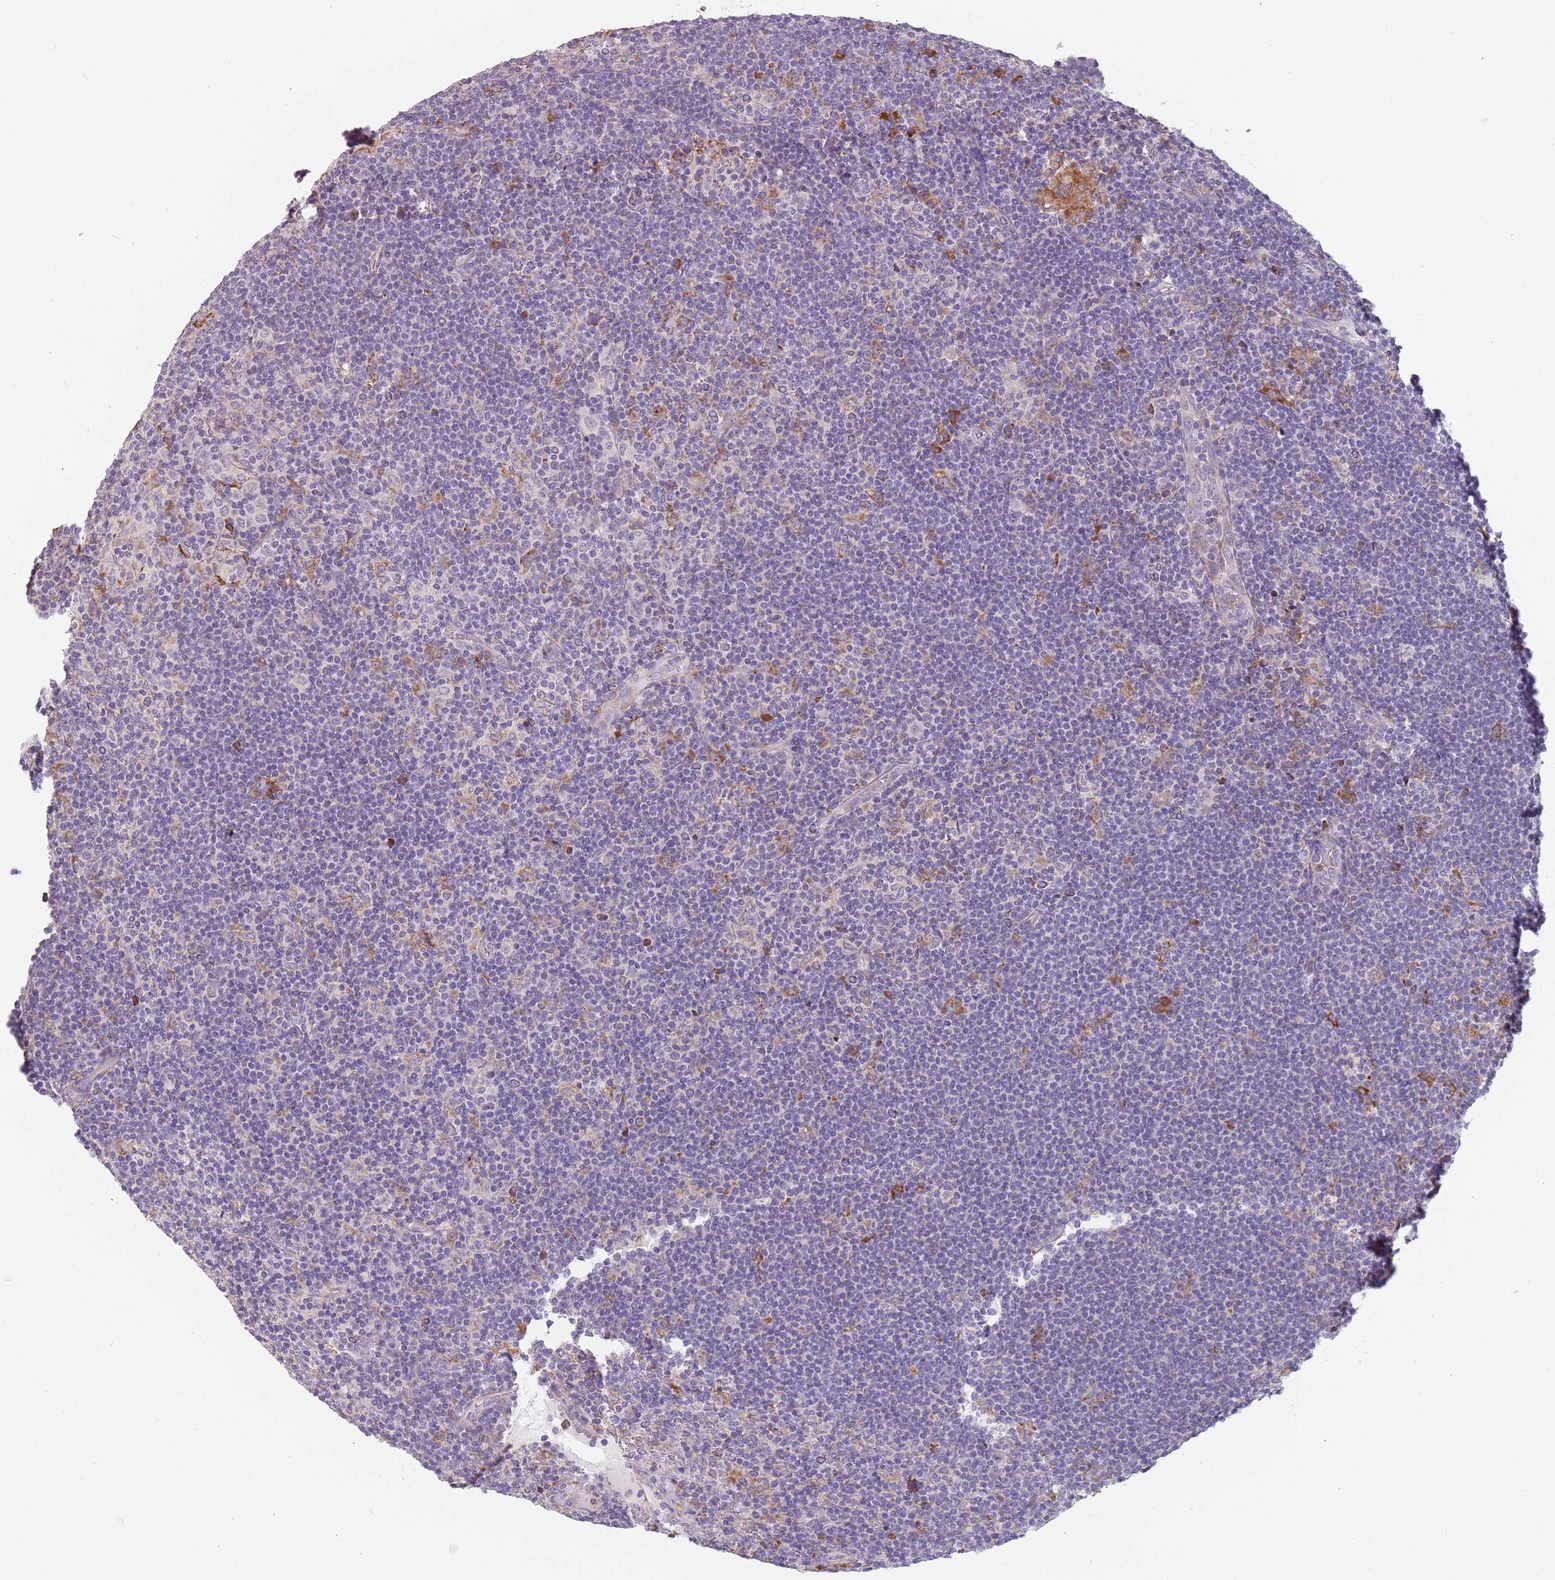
{"staining": {"intensity": "negative", "quantity": "none", "location": "none"}, "tissue": "lymphoma", "cell_type": "Tumor cells", "image_type": "cancer", "snomed": [{"axis": "morphology", "description": "Hodgkin's disease, NOS"}, {"axis": "topography", "description": "Lymph node"}], "caption": "Immunohistochemistry of human Hodgkin's disease demonstrates no positivity in tumor cells.", "gene": "RPS9", "patient": {"sex": "female", "age": 57}}